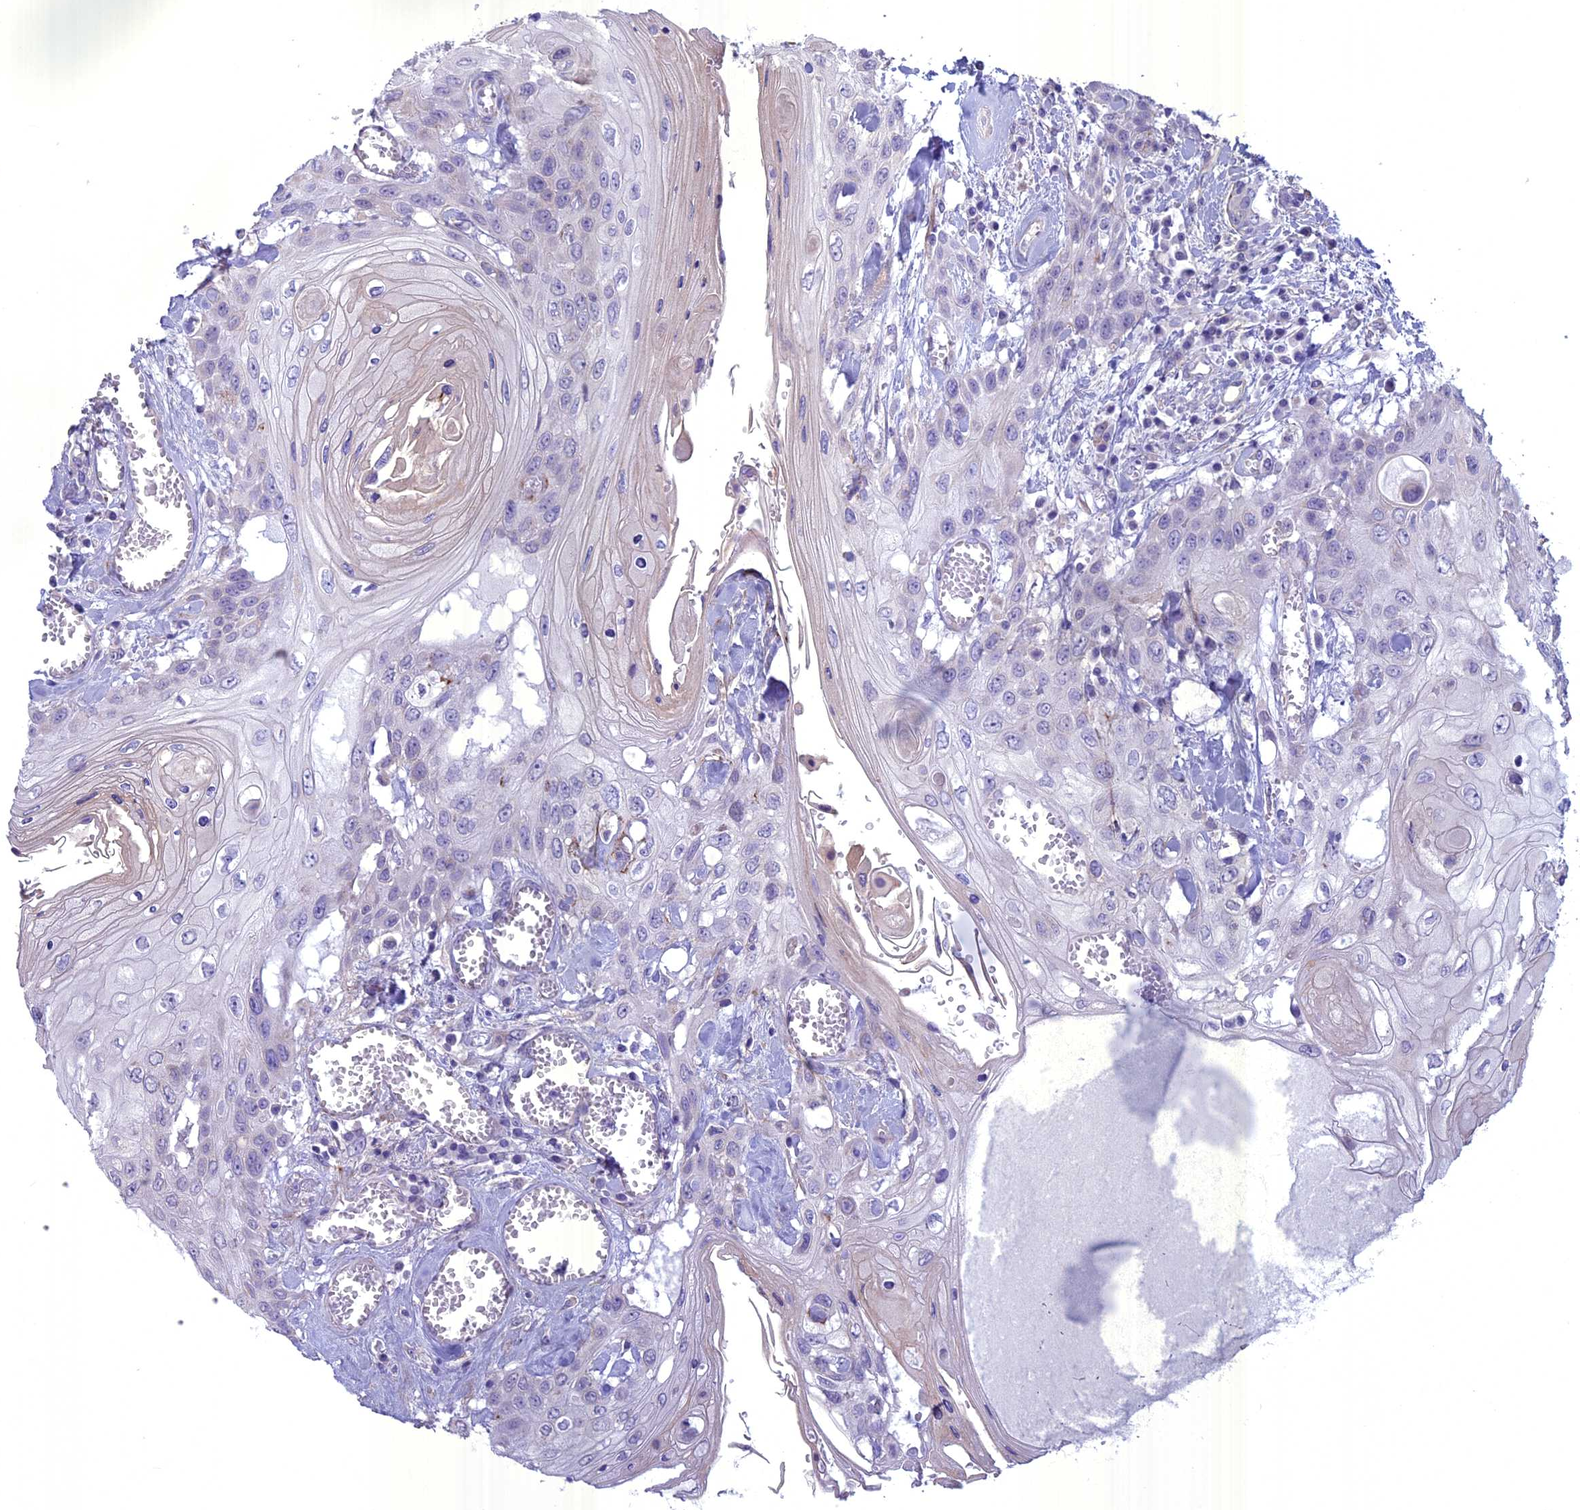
{"staining": {"intensity": "negative", "quantity": "none", "location": "none"}, "tissue": "head and neck cancer", "cell_type": "Tumor cells", "image_type": "cancer", "snomed": [{"axis": "morphology", "description": "Squamous cell carcinoma, NOS"}, {"axis": "topography", "description": "Head-Neck"}], "caption": "Tumor cells are negative for brown protein staining in head and neck cancer (squamous cell carcinoma).", "gene": "SPHKAP", "patient": {"sex": "female", "age": 43}}